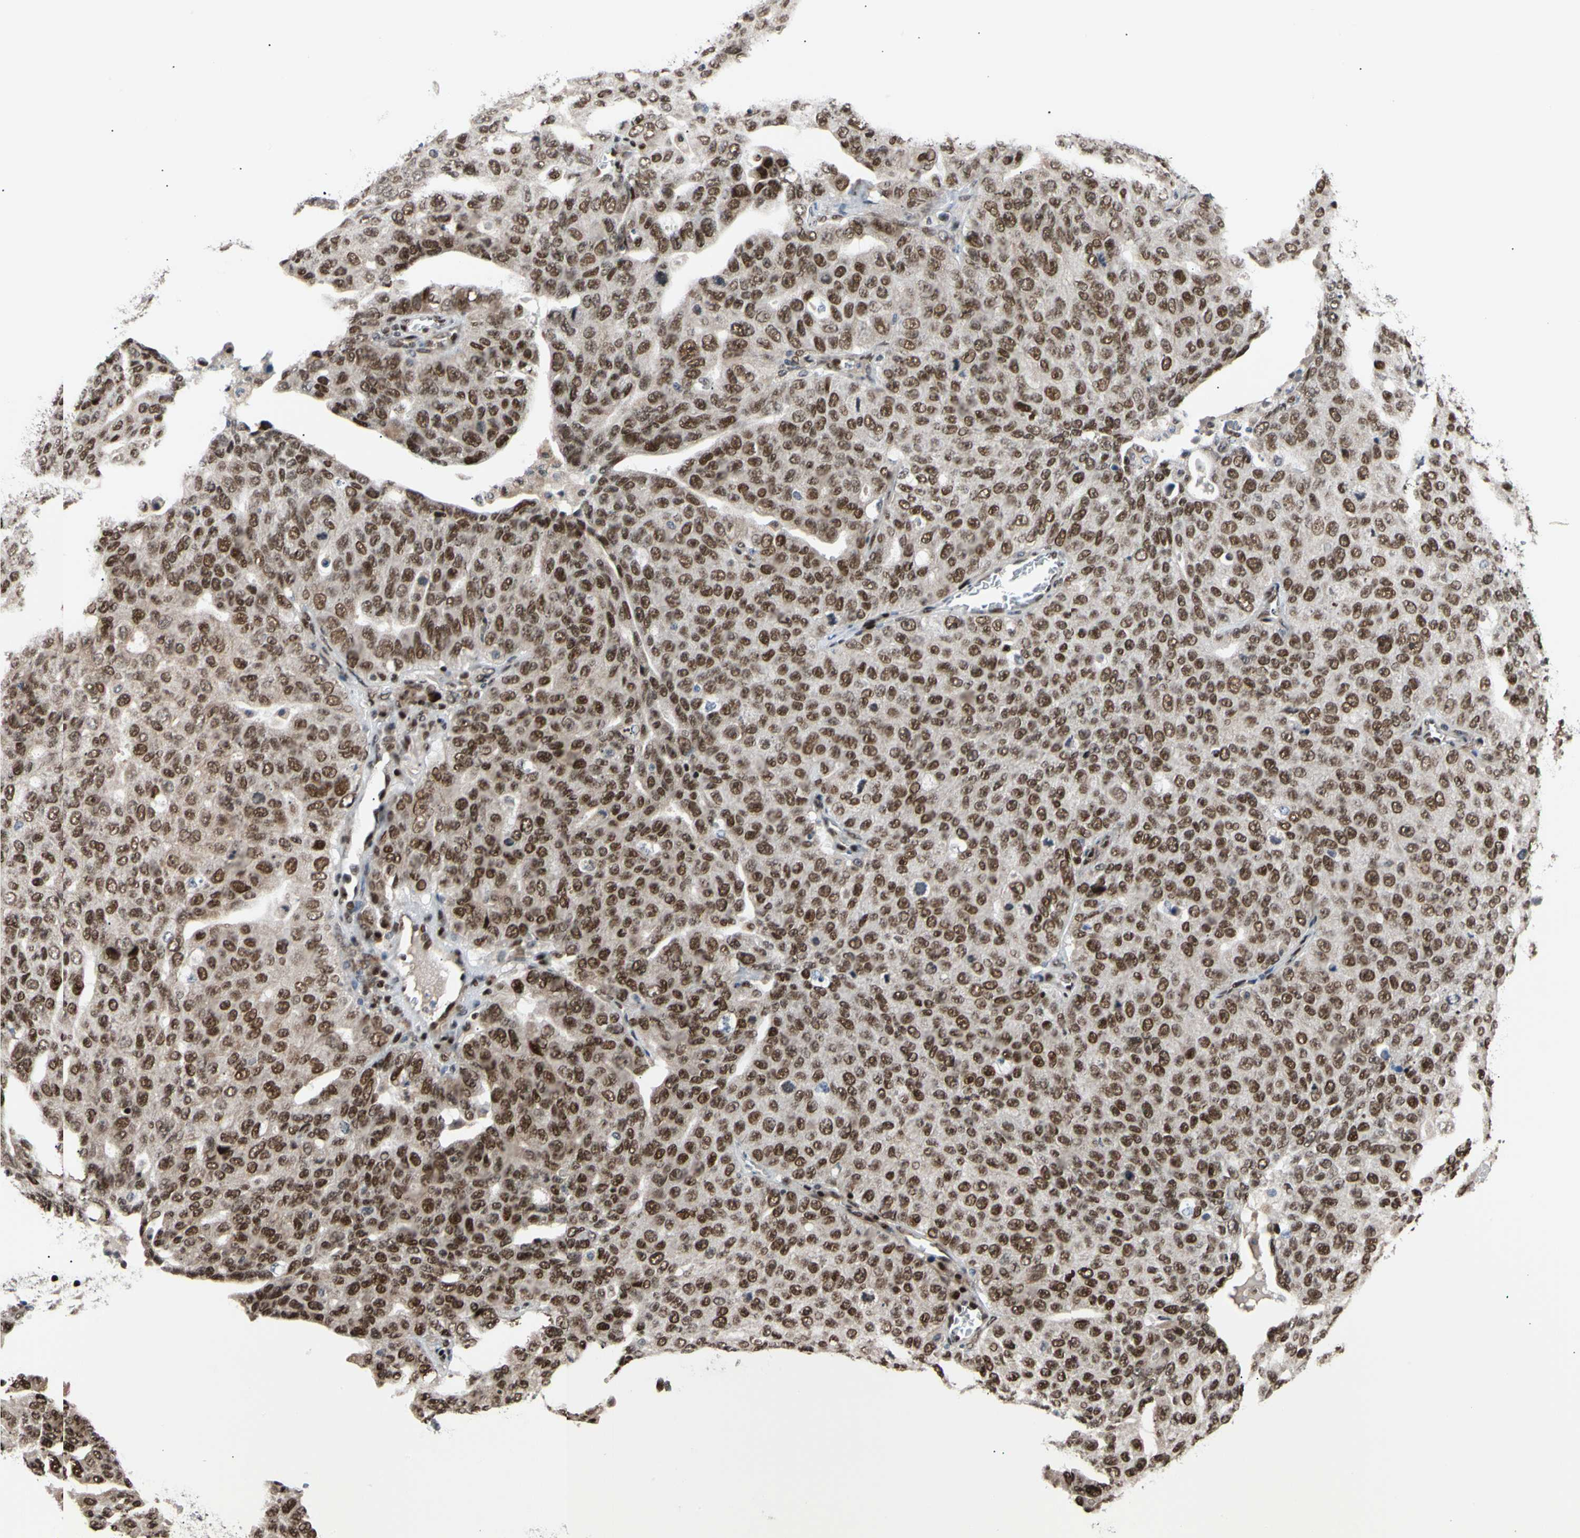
{"staining": {"intensity": "moderate", "quantity": ">75%", "location": "nuclear"}, "tissue": "ovarian cancer", "cell_type": "Tumor cells", "image_type": "cancer", "snomed": [{"axis": "morphology", "description": "Carcinoma, endometroid"}, {"axis": "topography", "description": "Ovary"}], "caption": "IHC of endometroid carcinoma (ovarian) displays medium levels of moderate nuclear positivity in approximately >75% of tumor cells.", "gene": "E2F1", "patient": {"sex": "female", "age": 62}}